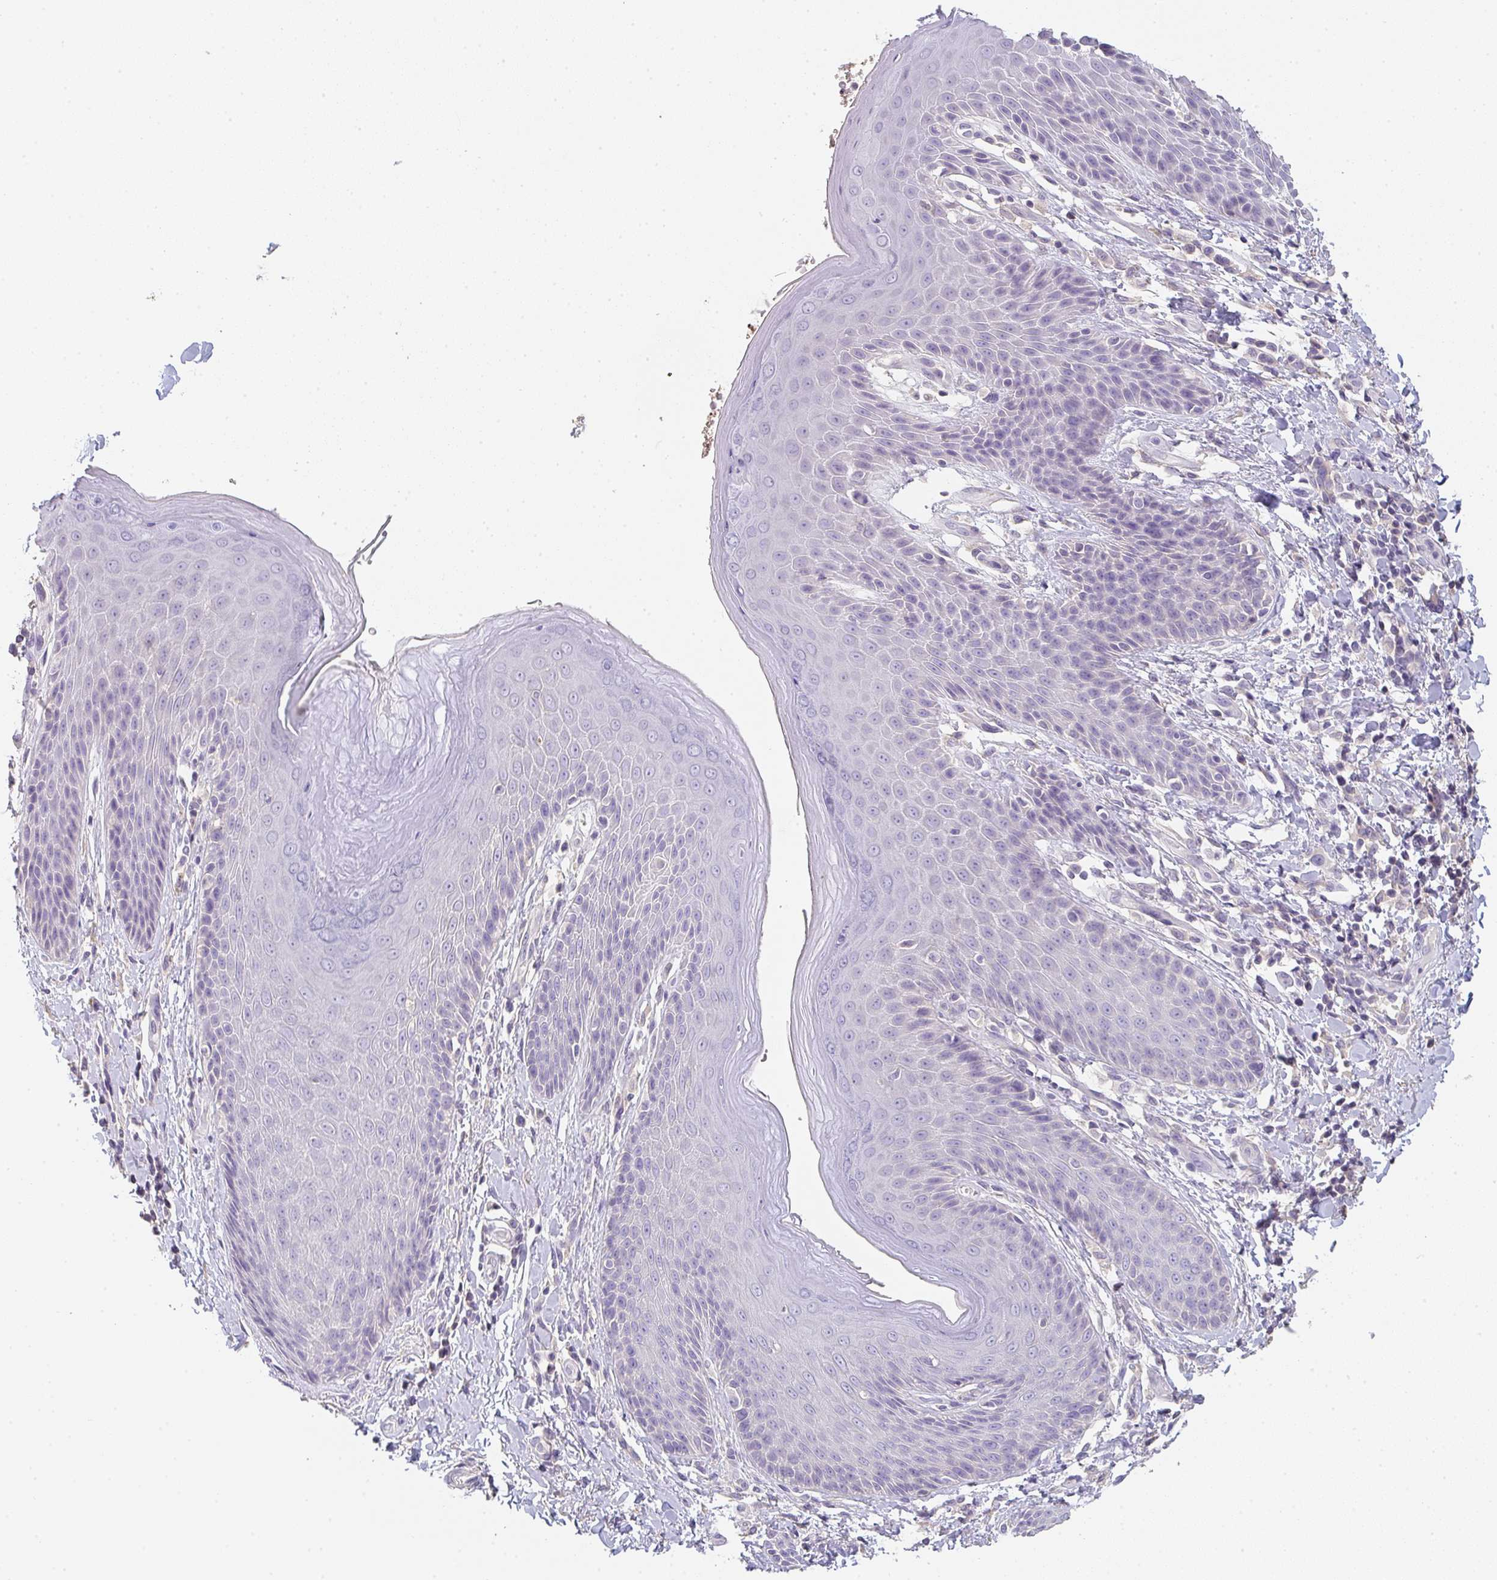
{"staining": {"intensity": "moderate", "quantity": "<25%", "location": "cytoplasmic/membranous"}, "tissue": "skin", "cell_type": "Epidermal cells", "image_type": "normal", "snomed": [{"axis": "morphology", "description": "Normal tissue, NOS"}, {"axis": "topography", "description": "Anal"}, {"axis": "topography", "description": "Peripheral nerve tissue"}], "caption": "Immunohistochemistry photomicrograph of benign human skin stained for a protein (brown), which reveals low levels of moderate cytoplasmic/membranous expression in approximately <25% of epidermal cells.", "gene": "ZNF215", "patient": {"sex": "male", "age": 51}}